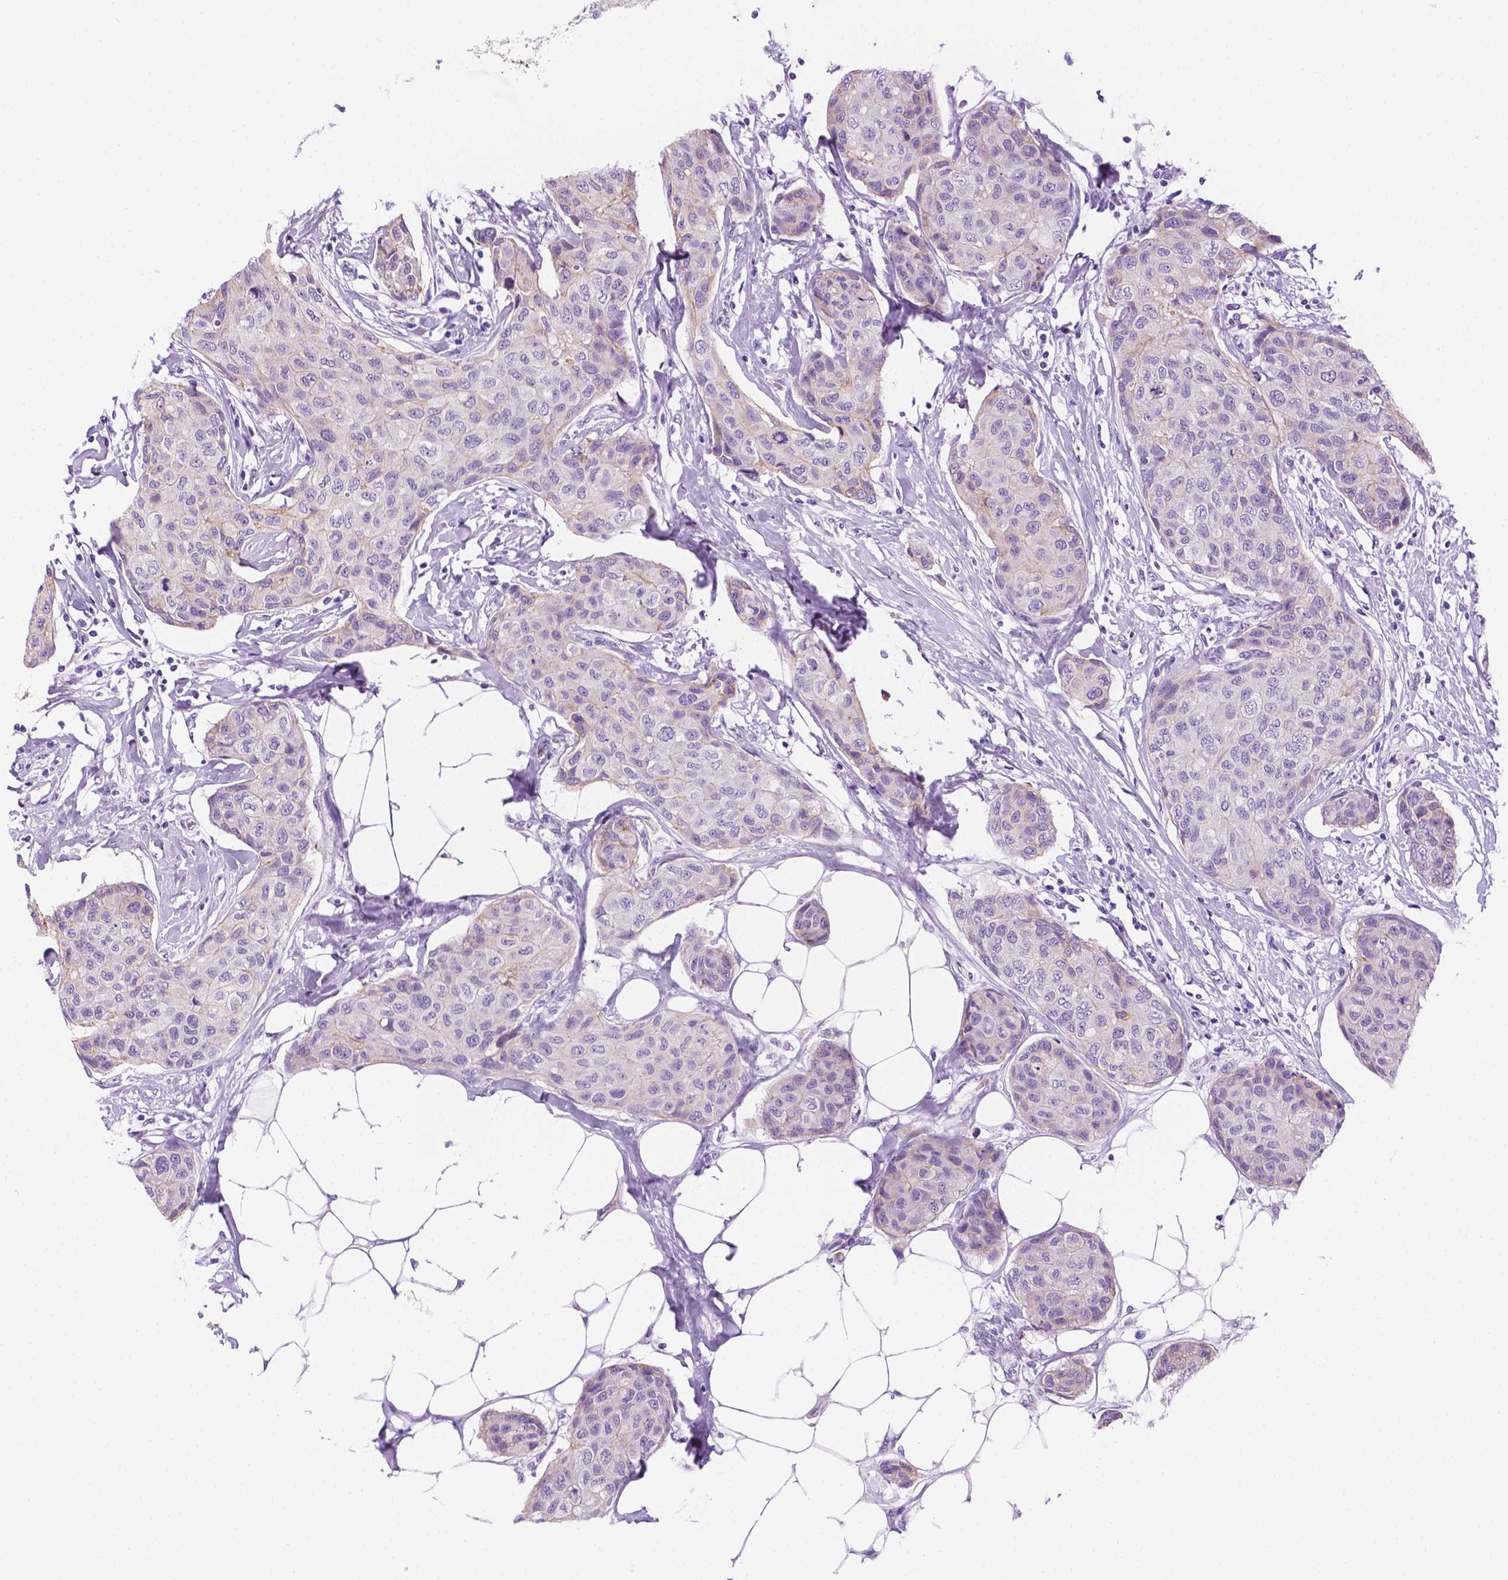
{"staining": {"intensity": "negative", "quantity": "none", "location": "none"}, "tissue": "breast cancer", "cell_type": "Tumor cells", "image_type": "cancer", "snomed": [{"axis": "morphology", "description": "Duct carcinoma"}, {"axis": "topography", "description": "Breast"}], "caption": "Image shows no significant protein expression in tumor cells of breast cancer (invasive ductal carcinoma). (DAB IHC, high magnification).", "gene": "PPL", "patient": {"sex": "female", "age": 80}}